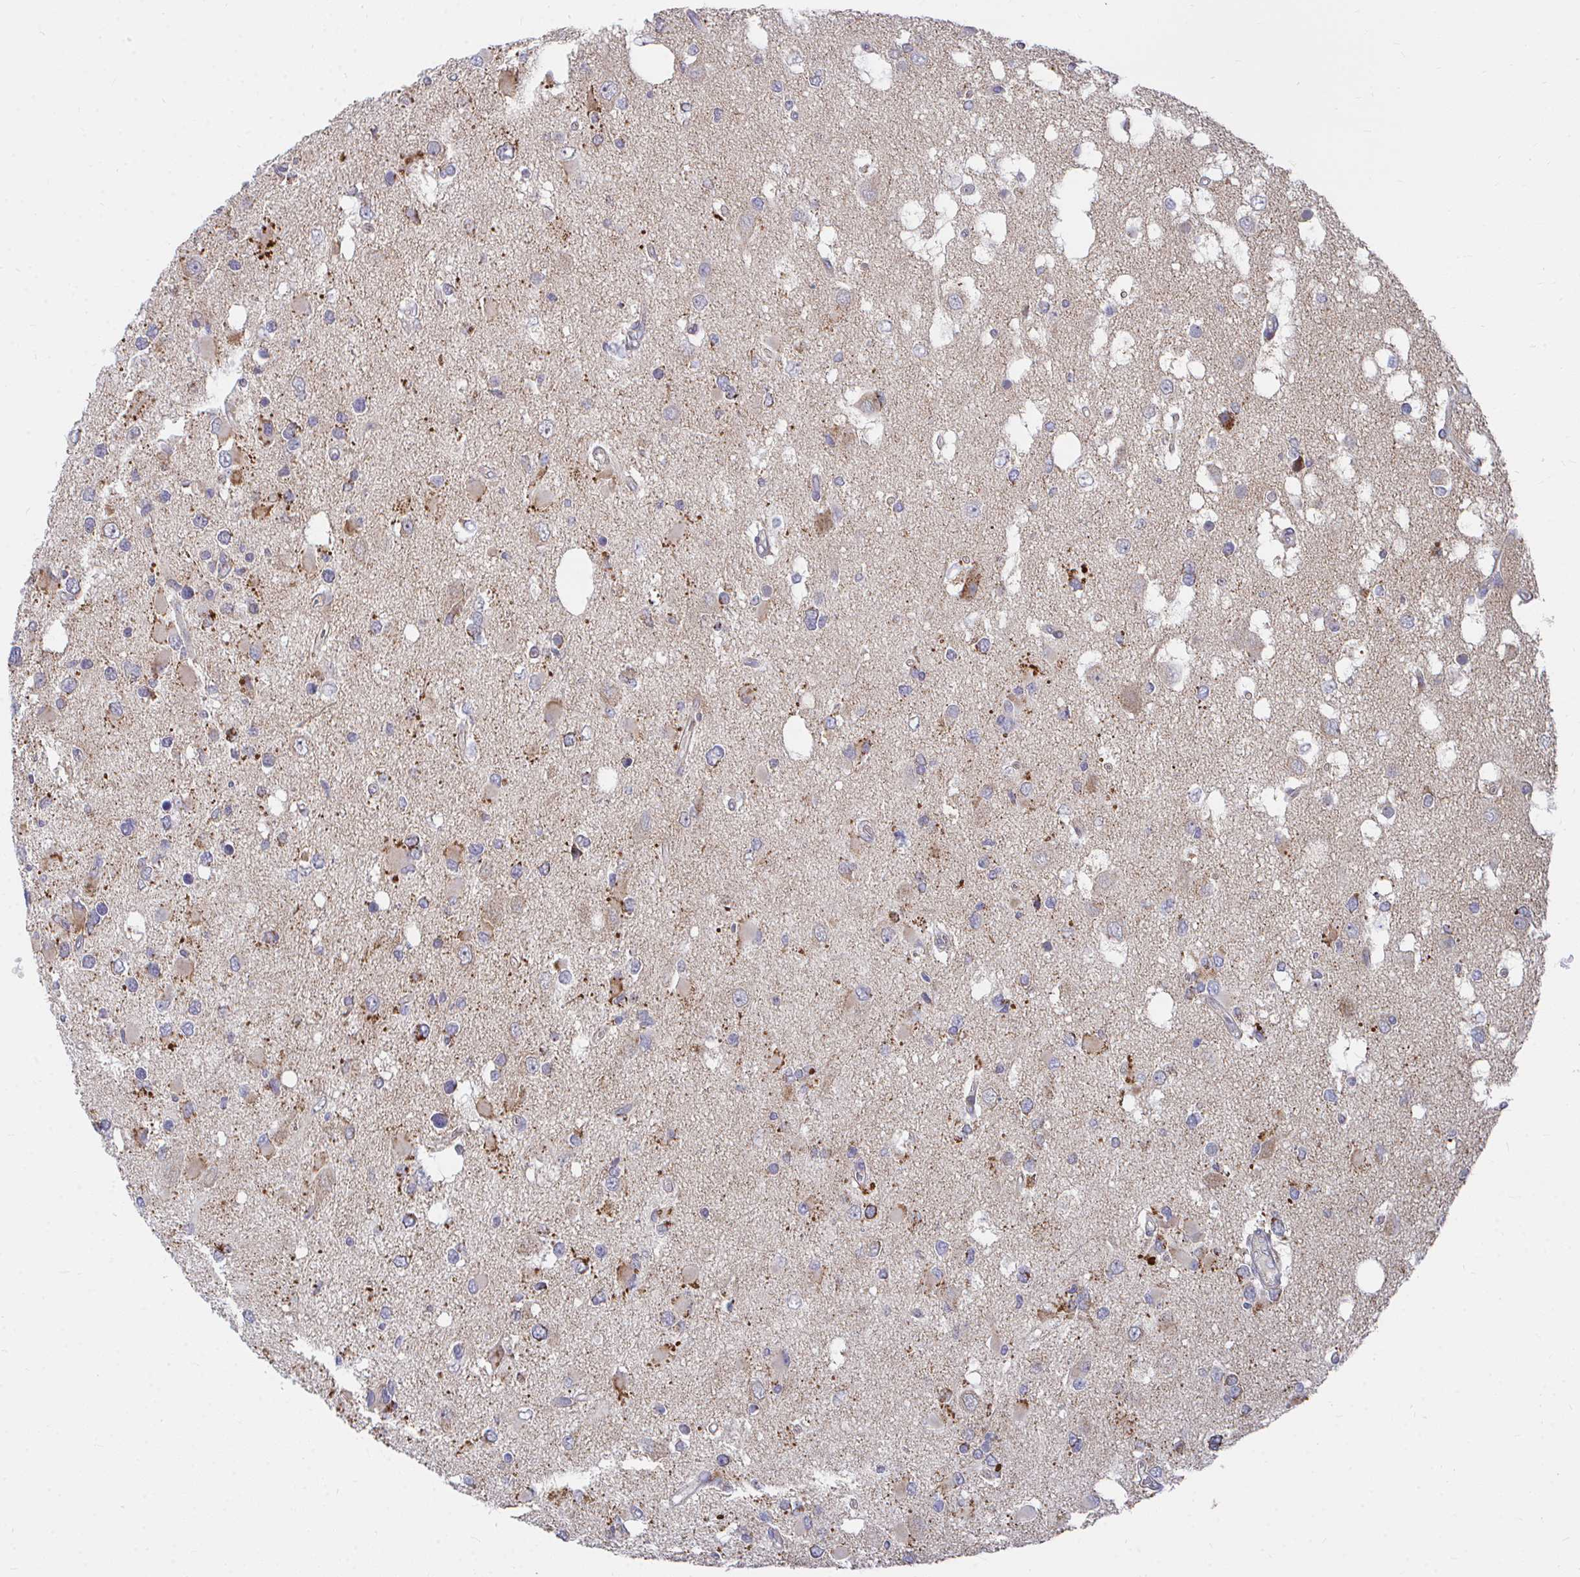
{"staining": {"intensity": "weak", "quantity": "<25%", "location": "cytoplasmic/membranous"}, "tissue": "glioma", "cell_type": "Tumor cells", "image_type": "cancer", "snomed": [{"axis": "morphology", "description": "Glioma, malignant, High grade"}, {"axis": "topography", "description": "Brain"}], "caption": "A high-resolution image shows IHC staining of malignant glioma (high-grade), which demonstrates no significant positivity in tumor cells. (Immunohistochemistry, brightfield microscopy, high magnification).", "gene": "PEX3", "patient": {"sex": "male", "age": 53}}